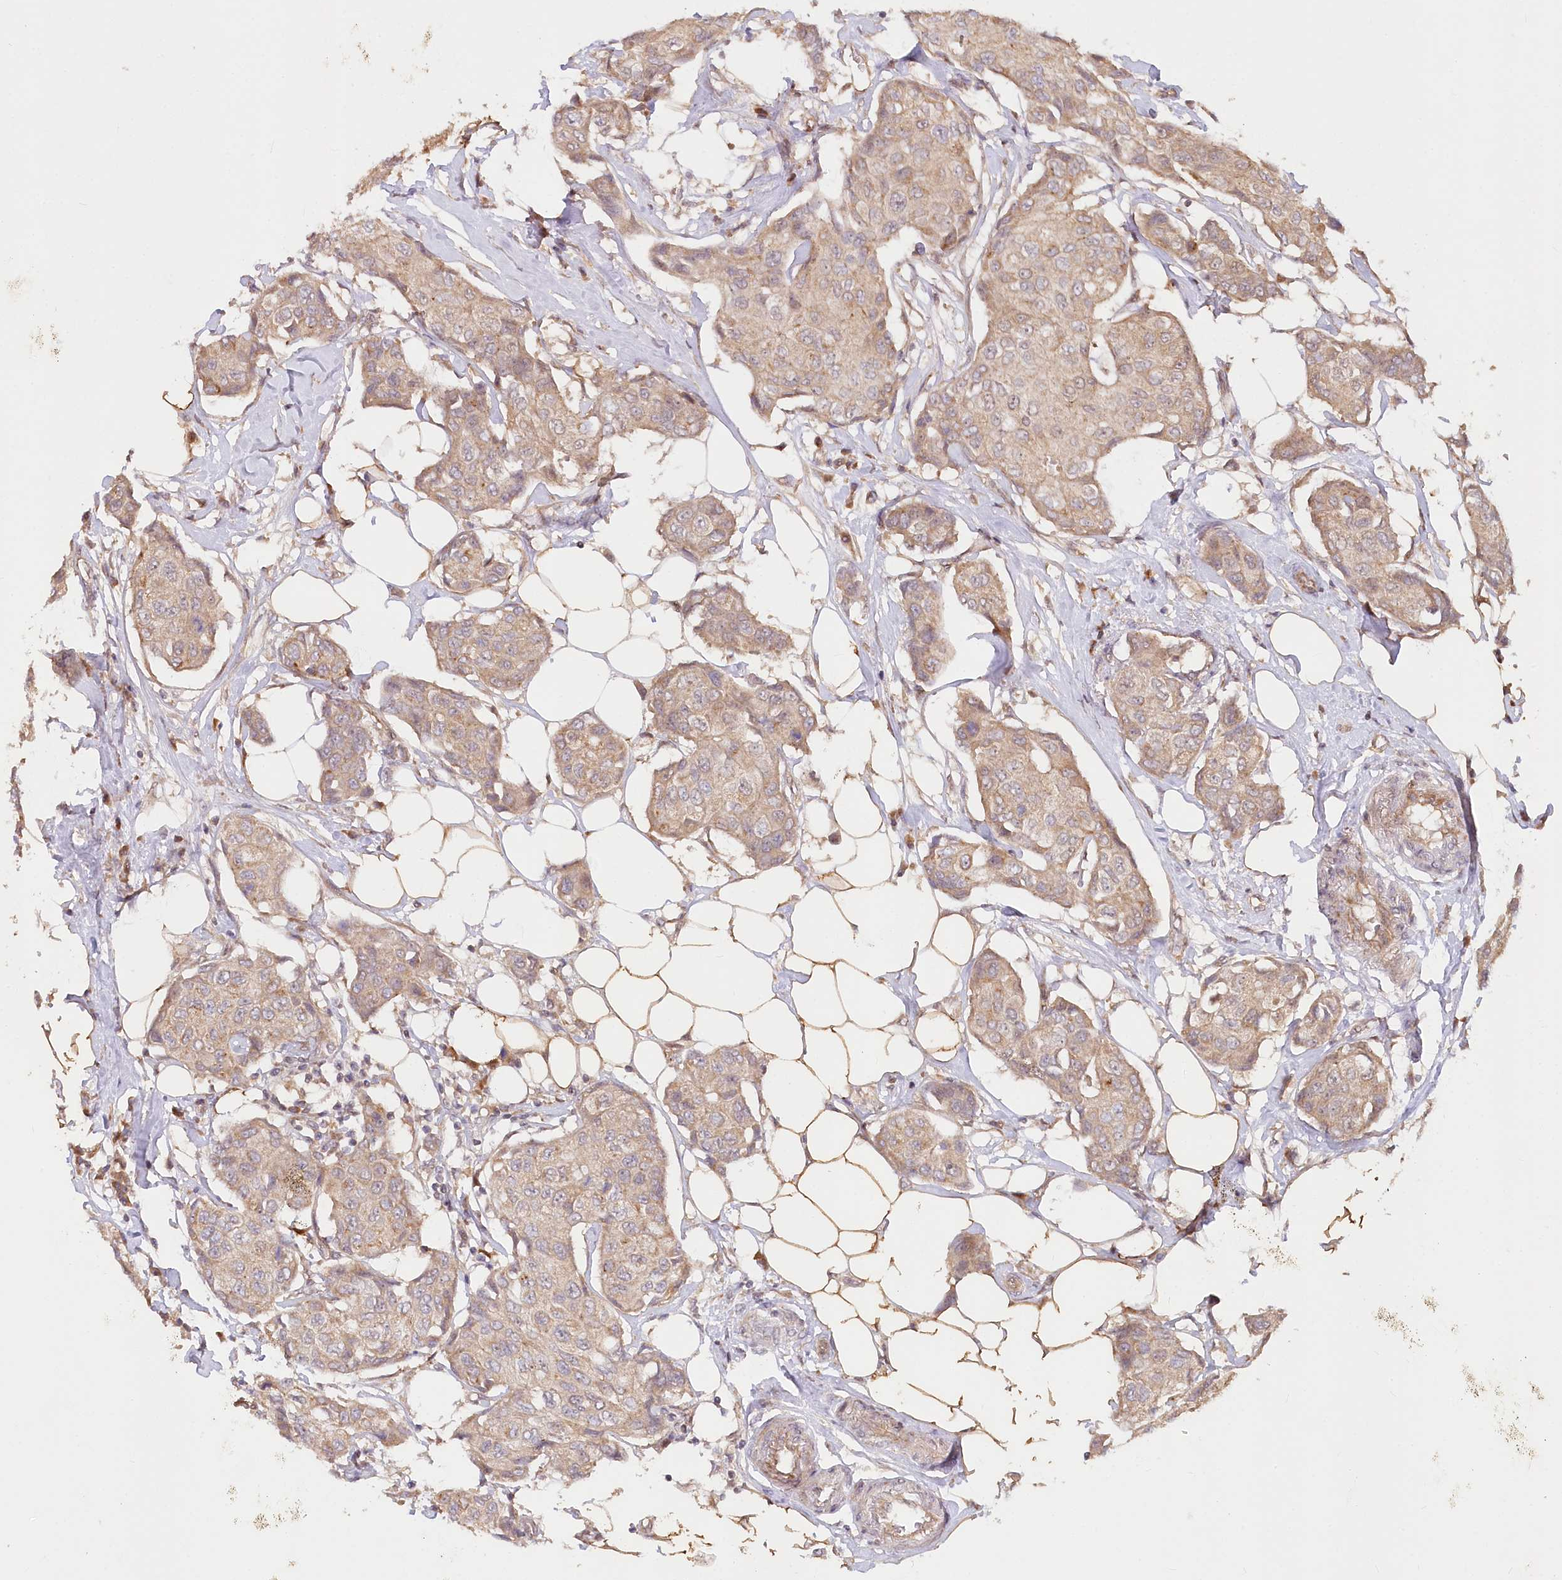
{"staining": {"intensity": "weak", "quantity": ">75%", "location": "cytoplasmic/membranous"}, "tissue": "breast cancer", "cell_type": "Tumor cells", "image_type": "cancer", "snomed": [{"axis": "morphology", "description": "Duct carcinoma"}, {"axis": "topography", "description": "Breast"}], "caption": "An immunohistochemistry (IHC) photomicrograph of tumor tissue is shown. Protein staining in brown shows weak cytoplasmic/membranous positivity in breast cancer (intraductal carcinoma) within tumor cells.", "gene": "CEP70", "patient": {"sex": "female", "age": 80}}